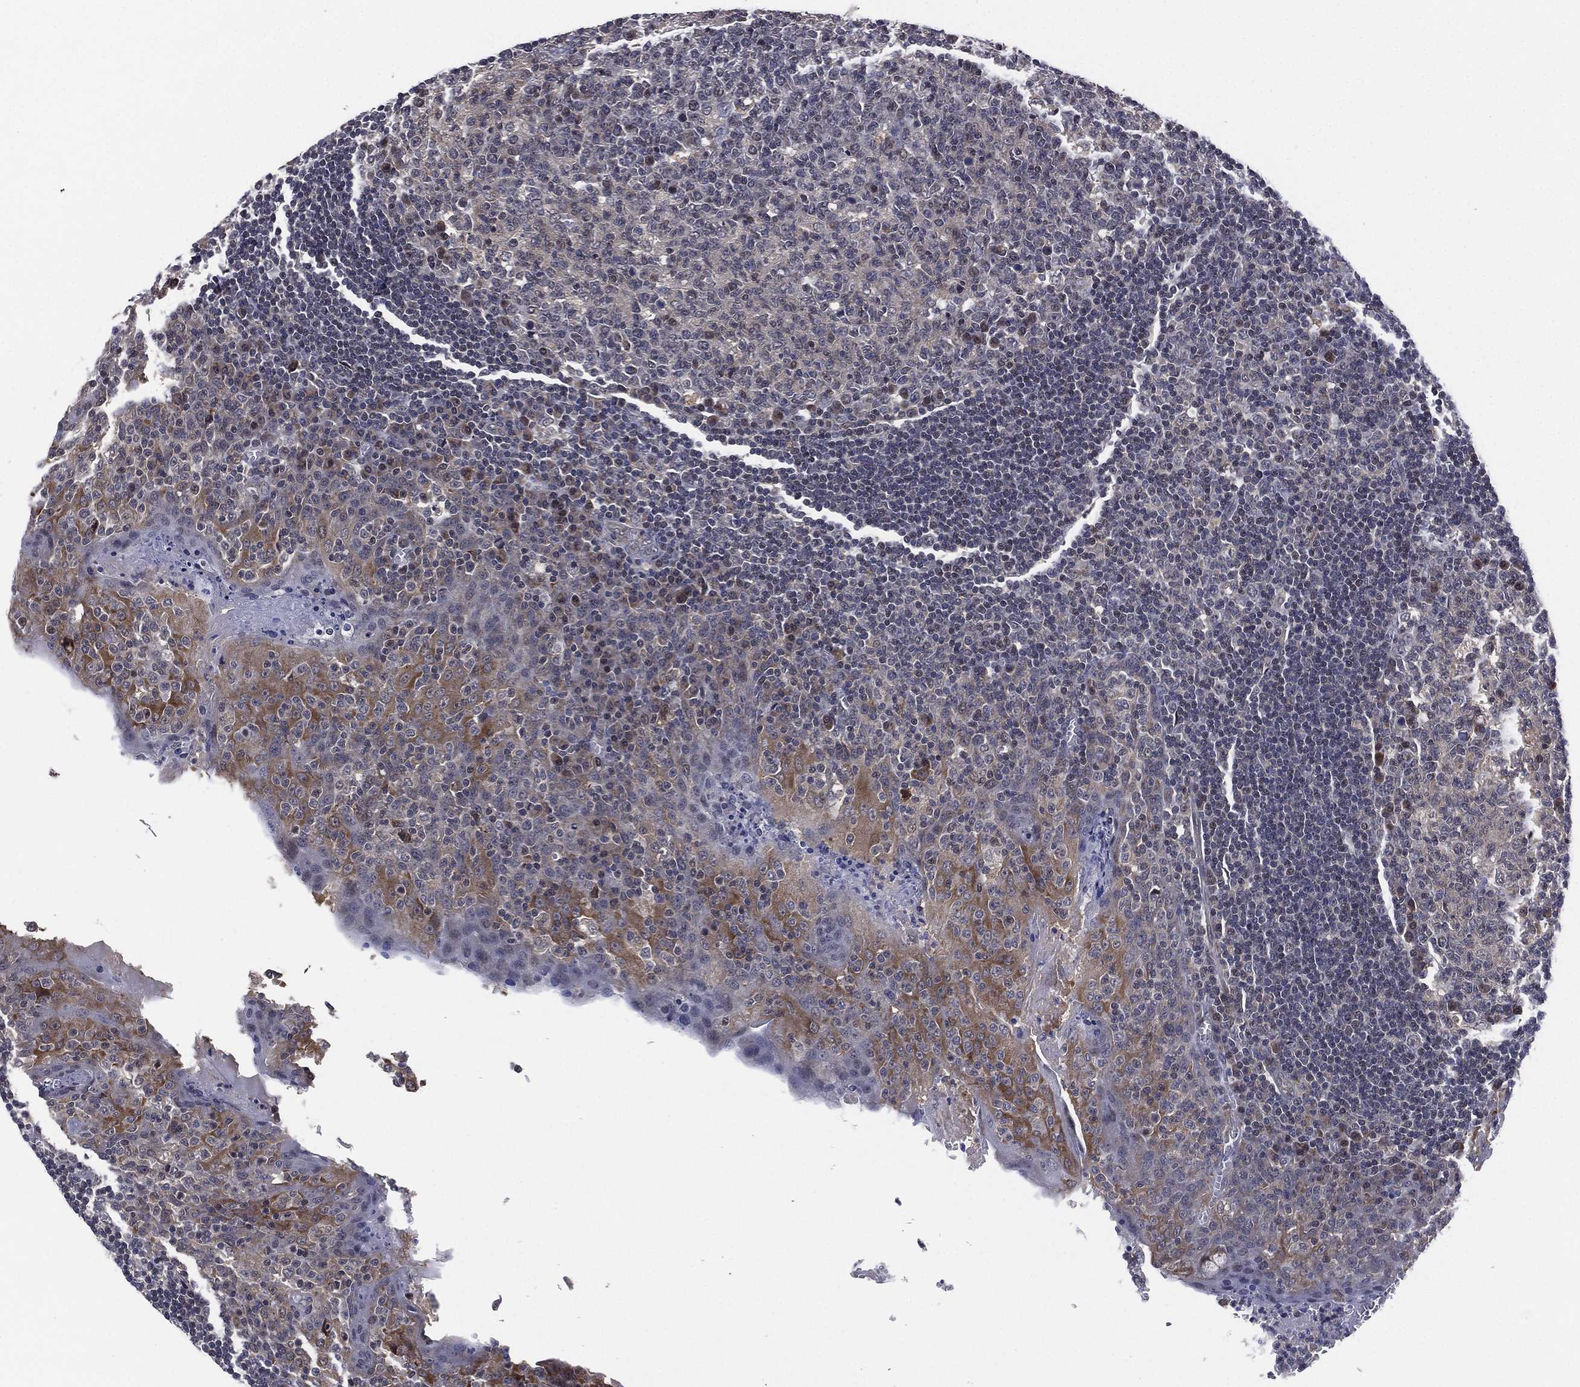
{"staining": {"intensity": "negative", "quantity": "none", "location": "none"}, "tissue": "tonsil", "cell_type": "Germinal center cells", "image_type": "normal", "snomed": [{"axis": "morphology", "description": "Normal tissue, NOS"}, {"axis": "topography", "description": "Tonsil"}], "caption": "Tonsil was stained to show a protein in brown. There is no significant positivity in germinal center cells. Brightfield microscopy of IHC stained with DAB (3,3'-diaminobenzidine) (brown) and hematoxylin (blue), captured at high magnification.", "gene": "SELENOO", "patient": {"sex": "female", "age": 13}}